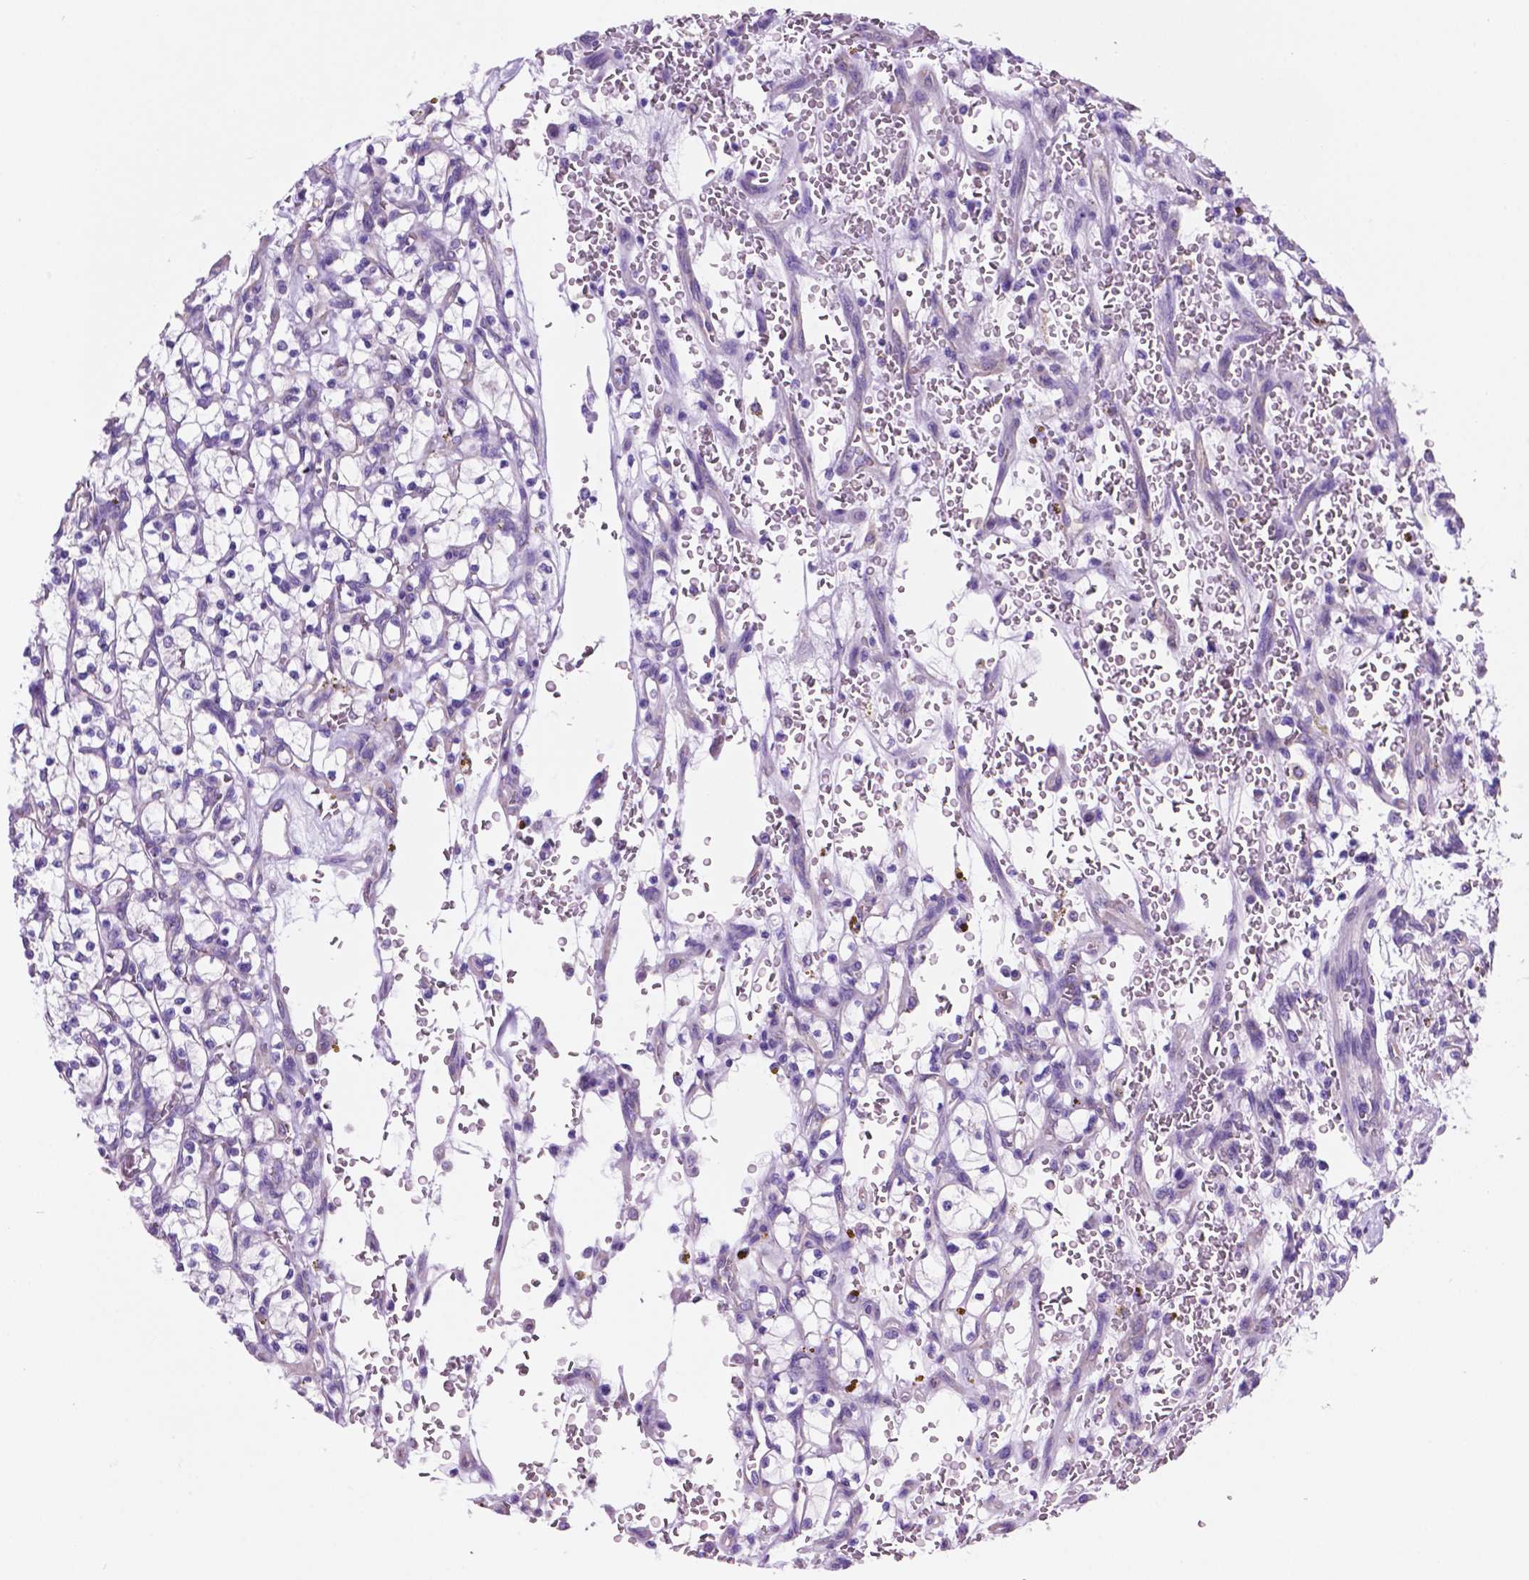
{"staining": {"intensity": "negative", "quantity": "none", "location": "none"}, "tissue": "renal cancer", "cell_type": "Tumor cells", "image_type": "cancer", "snomed": [{"axis": "morphology", "description": "Adenocarcinoma, NOS"}, {"axis": "topography", "description": "Kidney"}], "caption": "Immunohistochemistry (IHC) photomicrograph of neoplastic tissue: human adenocarcinoma (renal) stained with DAB (3,3'-diaminobenzidine) exhibits no significant protein staining in tumor cells. Brightfield microscopy of immunohistochemistry stained with DAB (brown) and hematoxylin (blue), captured at high magnification.", "gene": "SPDYA", "patient": {"sex": "female", "age": 64}}